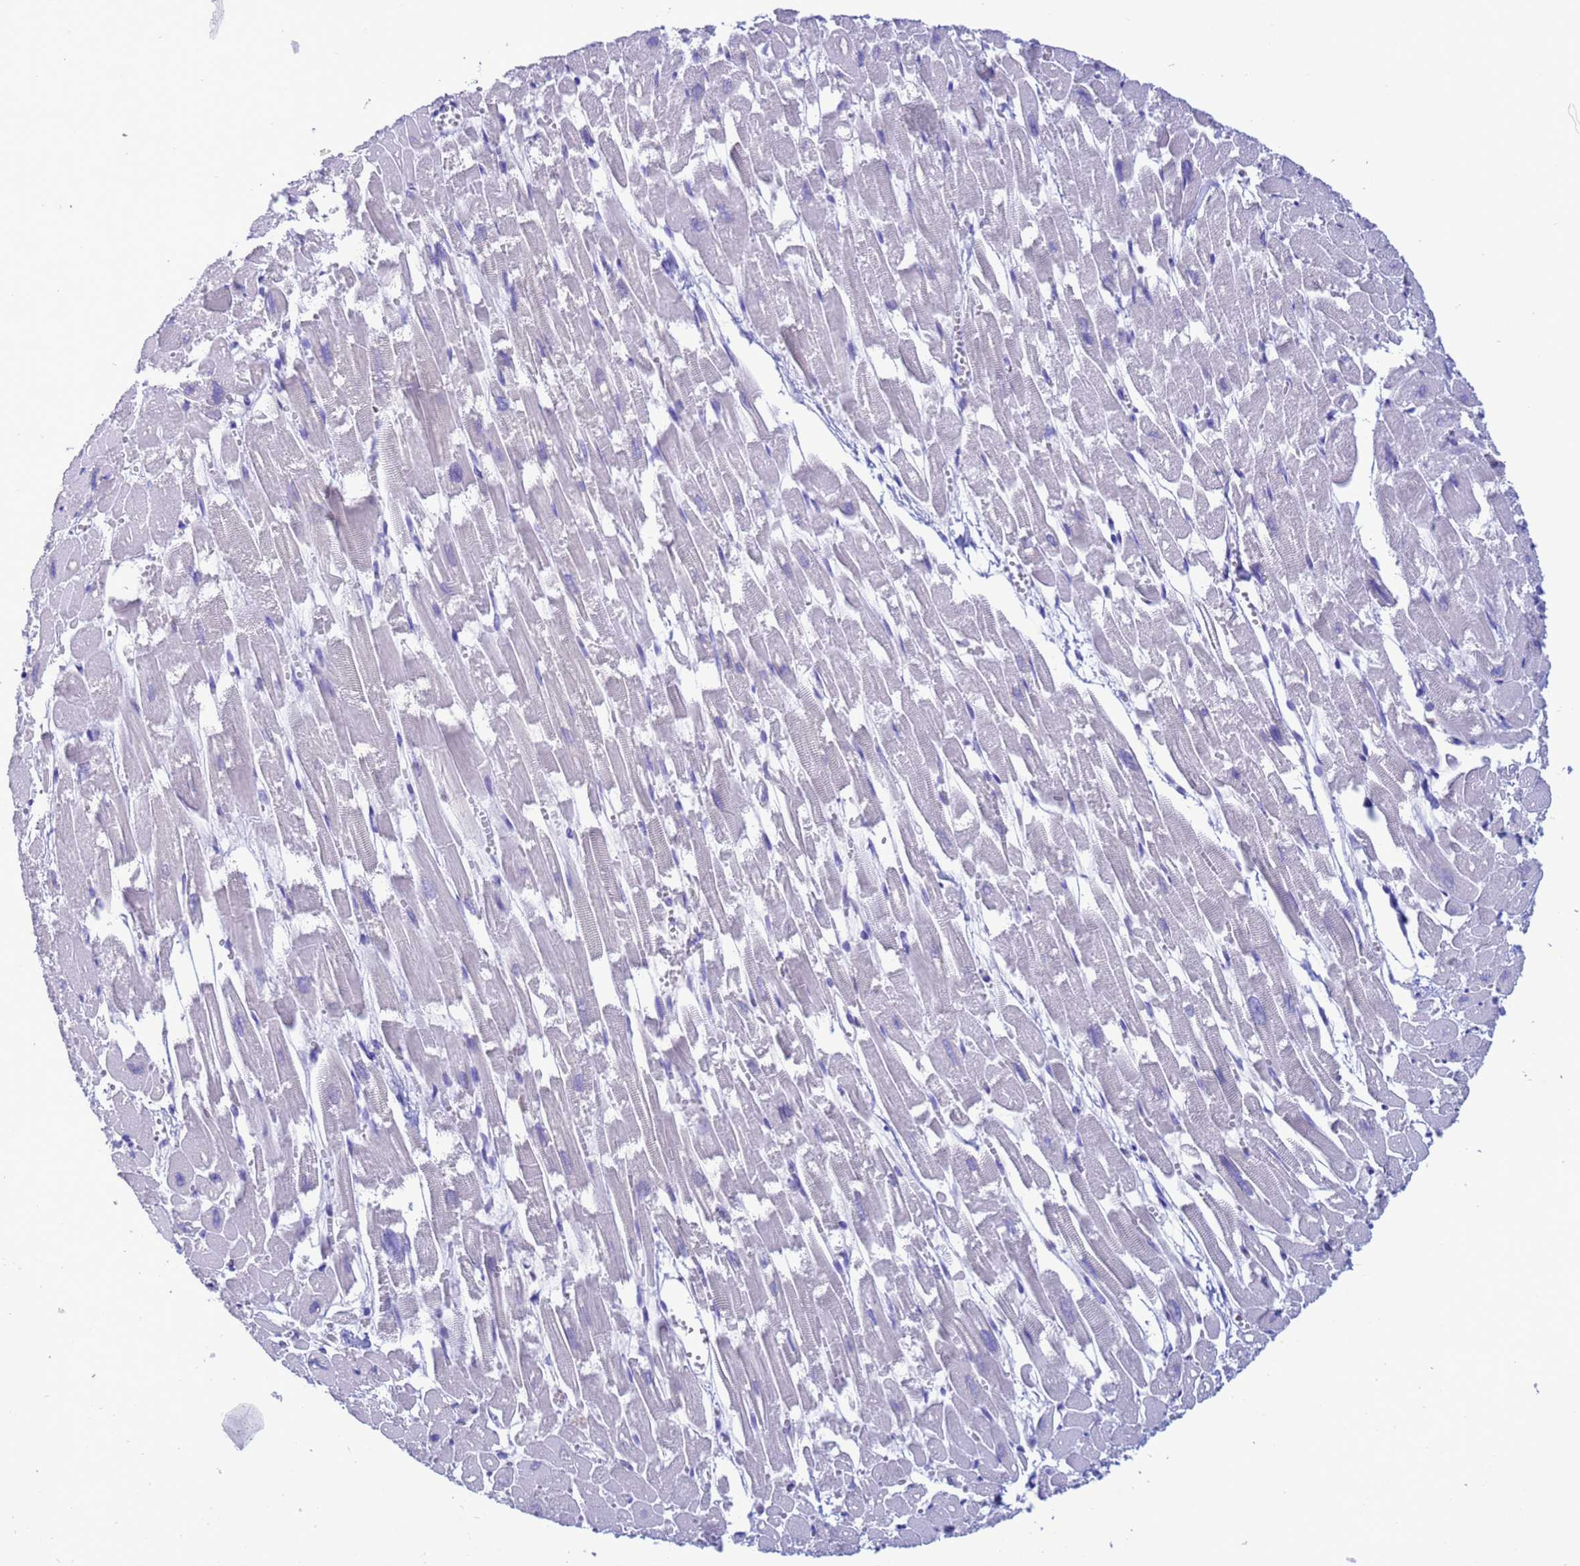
{"staining": {"intensity": "negative", "quantity": "none", "location": "none"}, "tissue": "heart muscle", "cell_type": "Cardiomyocytes", "image_type": "normal", "snomed": [{"axis": "morphology", "description": "Normal tissue, NOS"}, {"axis": "topography", "description": "Heart"}], "caption": "This is an IHC histopathology image of benign heart muscle. There is no positivity in cardiomyocytes.", "gene": "AKR1C2", "patient": {"sex": "male", "age": 54}}